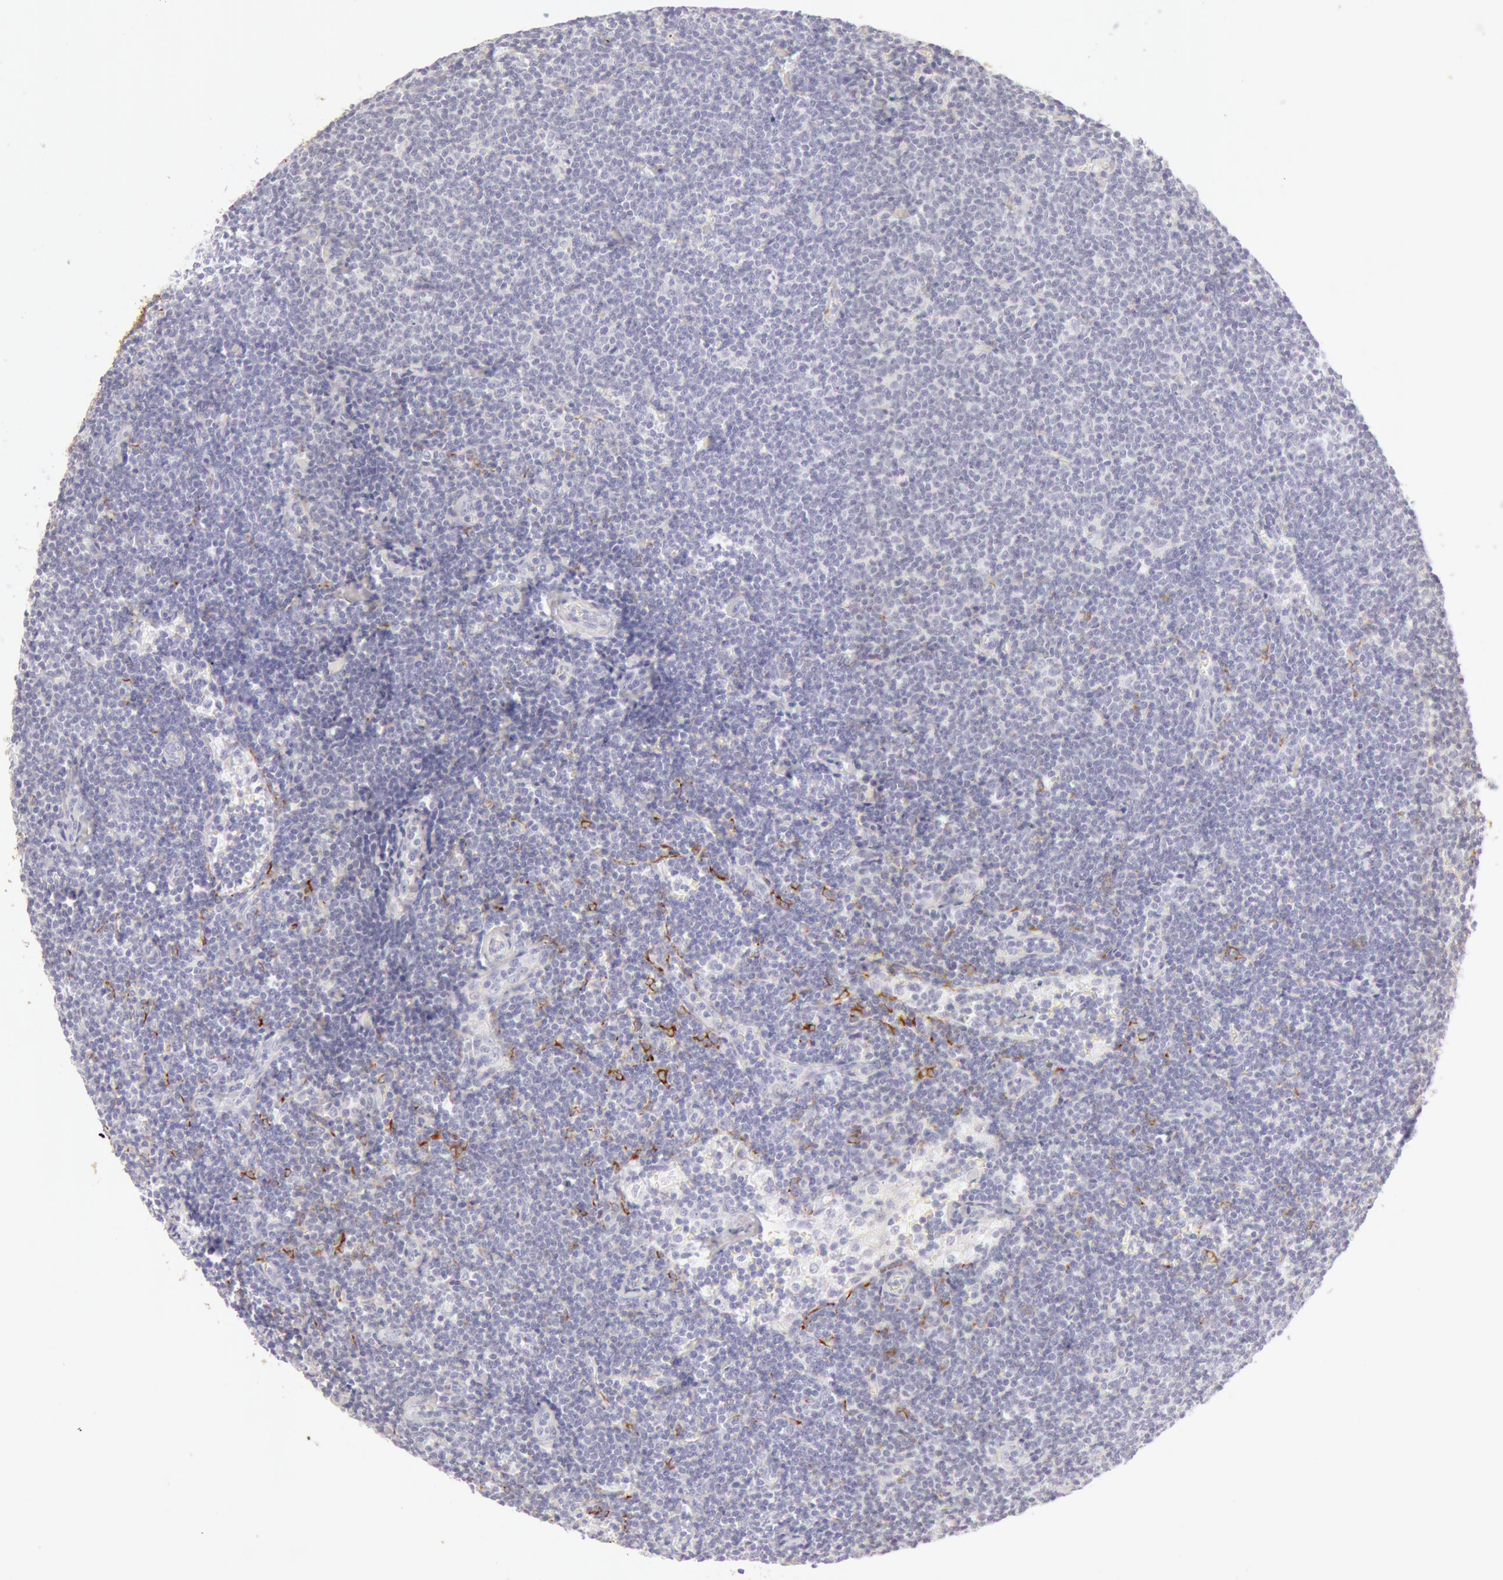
{"staining": {"intensity": "negative", "quantity": "none", "location": "none"}, "tissue": "lymphoma", "cell_type": "Tumor cells", "image_type": "cancer", "snomed": [{"axis": "morphology", "description": "Malignant lymphoma, non-Hodgkin's type, Low grade"}, {"axis": "topography", "description": "Lymph node"}], "caption": "There is no significant expression in tumor cells of lymphoma.", "gene": "KRT8", "patient": {"sex": "male", "age": 65}}